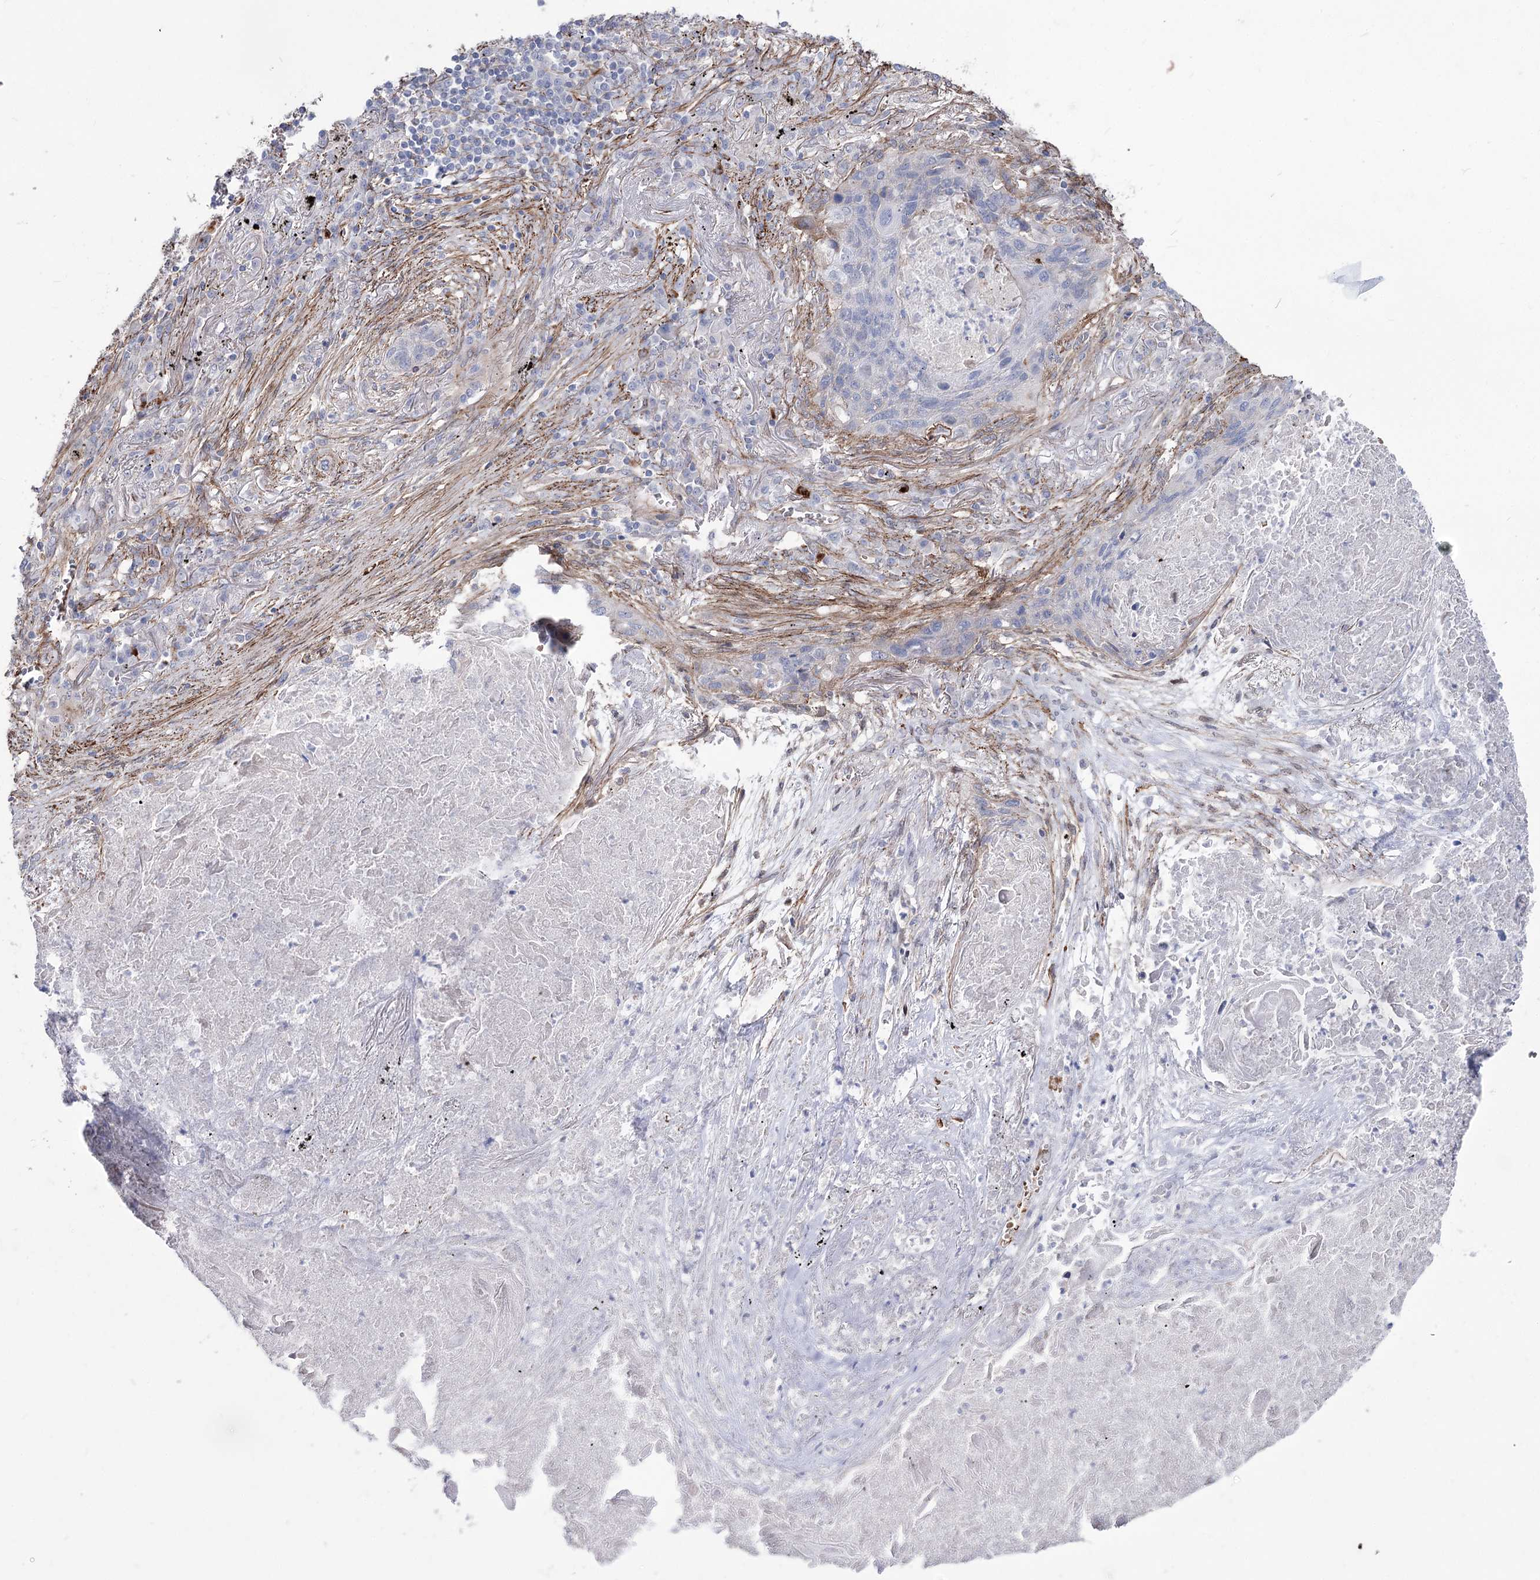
{"staining": {"intensity": "negative", "quantity": "none", "location": "none"}, "tissue": "lung cancer", "cell_type": "Tumor cells", "image_type": "cancer", "snomed": [{"axis": "morphology", "description": "Squamous cell carcinoma, NOS"}, {"axis": "topography", "description": "Lung"}], "caption": "Tumor cells are negative for protein expression in human lung squamous cell carcinoma. (IHC, brightfield microscopy, high magnification).", "gene": "ARHGAP20", "patient": {"sex": "female", "age": 63}}